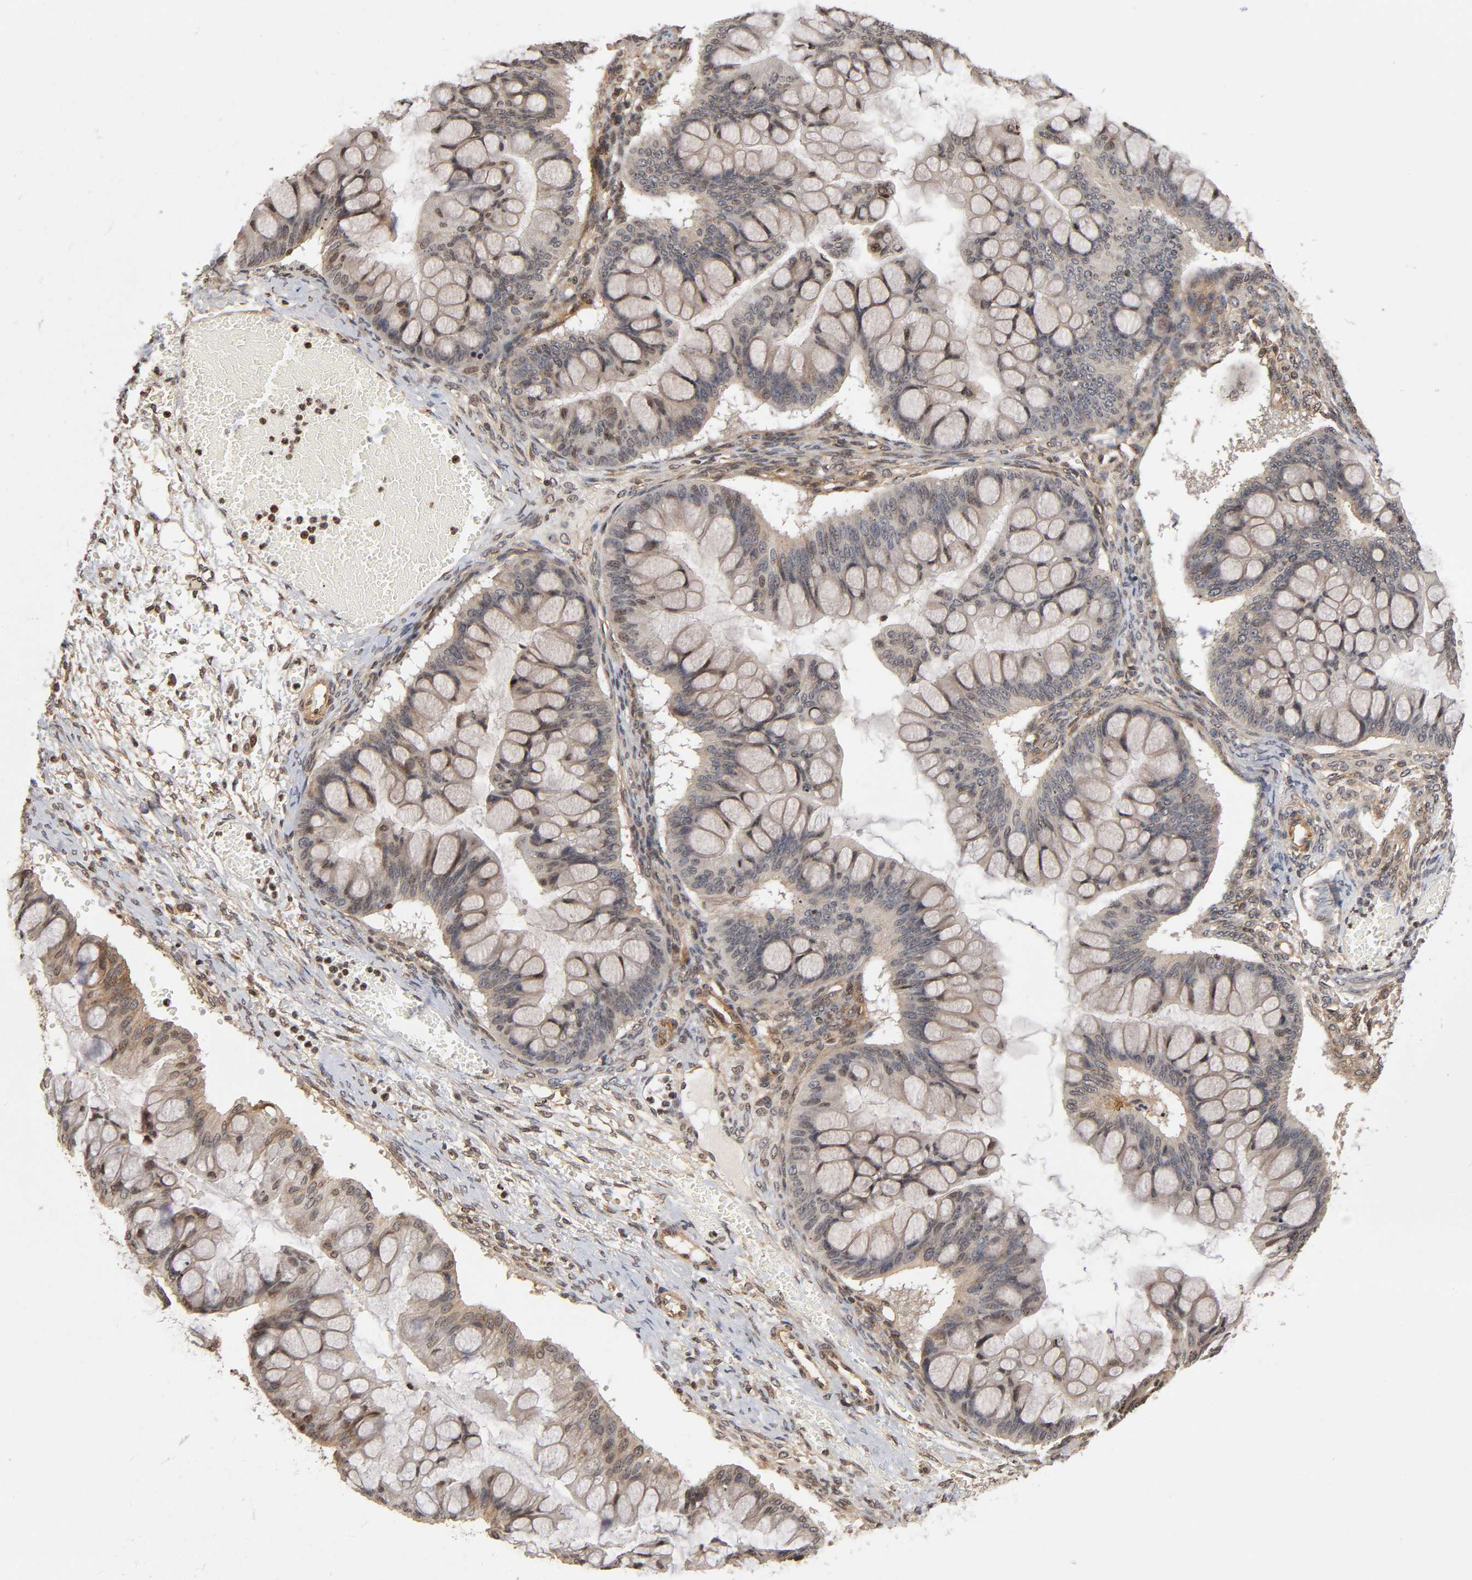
{"staining": {"intensity": "weak", "quantity": ">75%", "location": "cytoplasmic/membranous"}, "tissue": "ovarian cancer", "cell_type": "Tumor cells", "image_type": "cancer", "snomed": [{"axis": "morphology", "description": "Cystadenocarcinoma, mucinous, NOS"}, {"axis": "topography", "description": "Ovary"}], "caption": "Weak cytoplasmic/membranous staining for a protein is appreciated in approximately >75% of tumor cells of ovarian cancer using immunohistochemistry.", "gene": "ITGAV", "patient": {"sex": "female", "age": 73}}